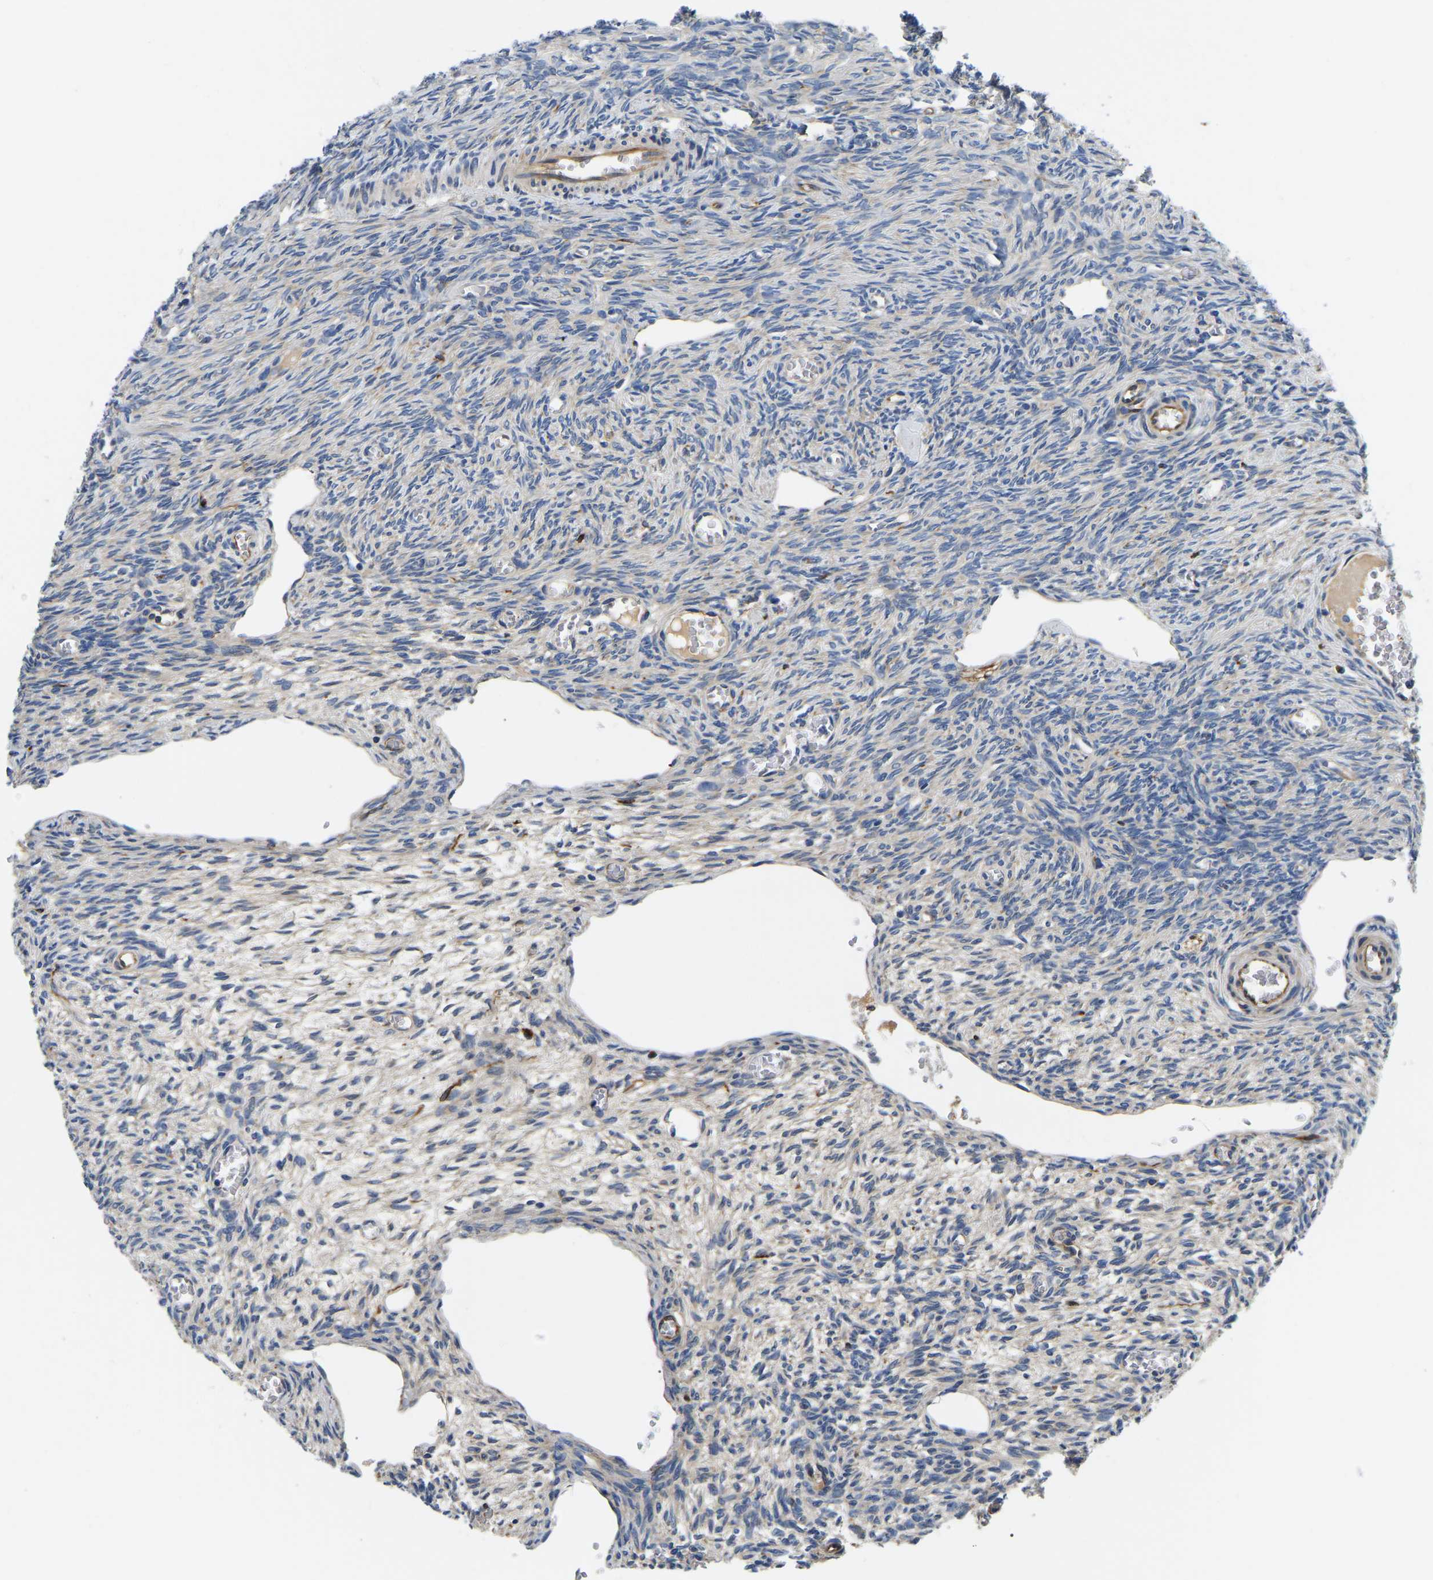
{"staining": {"intensity": "weak", "quantity": "<25%", "location": "cytoplasmic/membranous"}, "tissue": "ovary", "cell_type": "Ovarian stroma cells", "image_type": "normal", "snomed": [{"axis": "morphology", "description": "Normal tissue, NOS"}, {"axis": "topography", "description": "Ovary"}], "caption": "IHC of normal ovary demonstrates no positivity in ovarian stroma cells. (DAB (3,3'-diaminobenzidine) immunohistochemistry (IHC) with hematoxylin counter stain).", "gene": "DUSP8", "patient": {"sex": "female", "age": 27}}